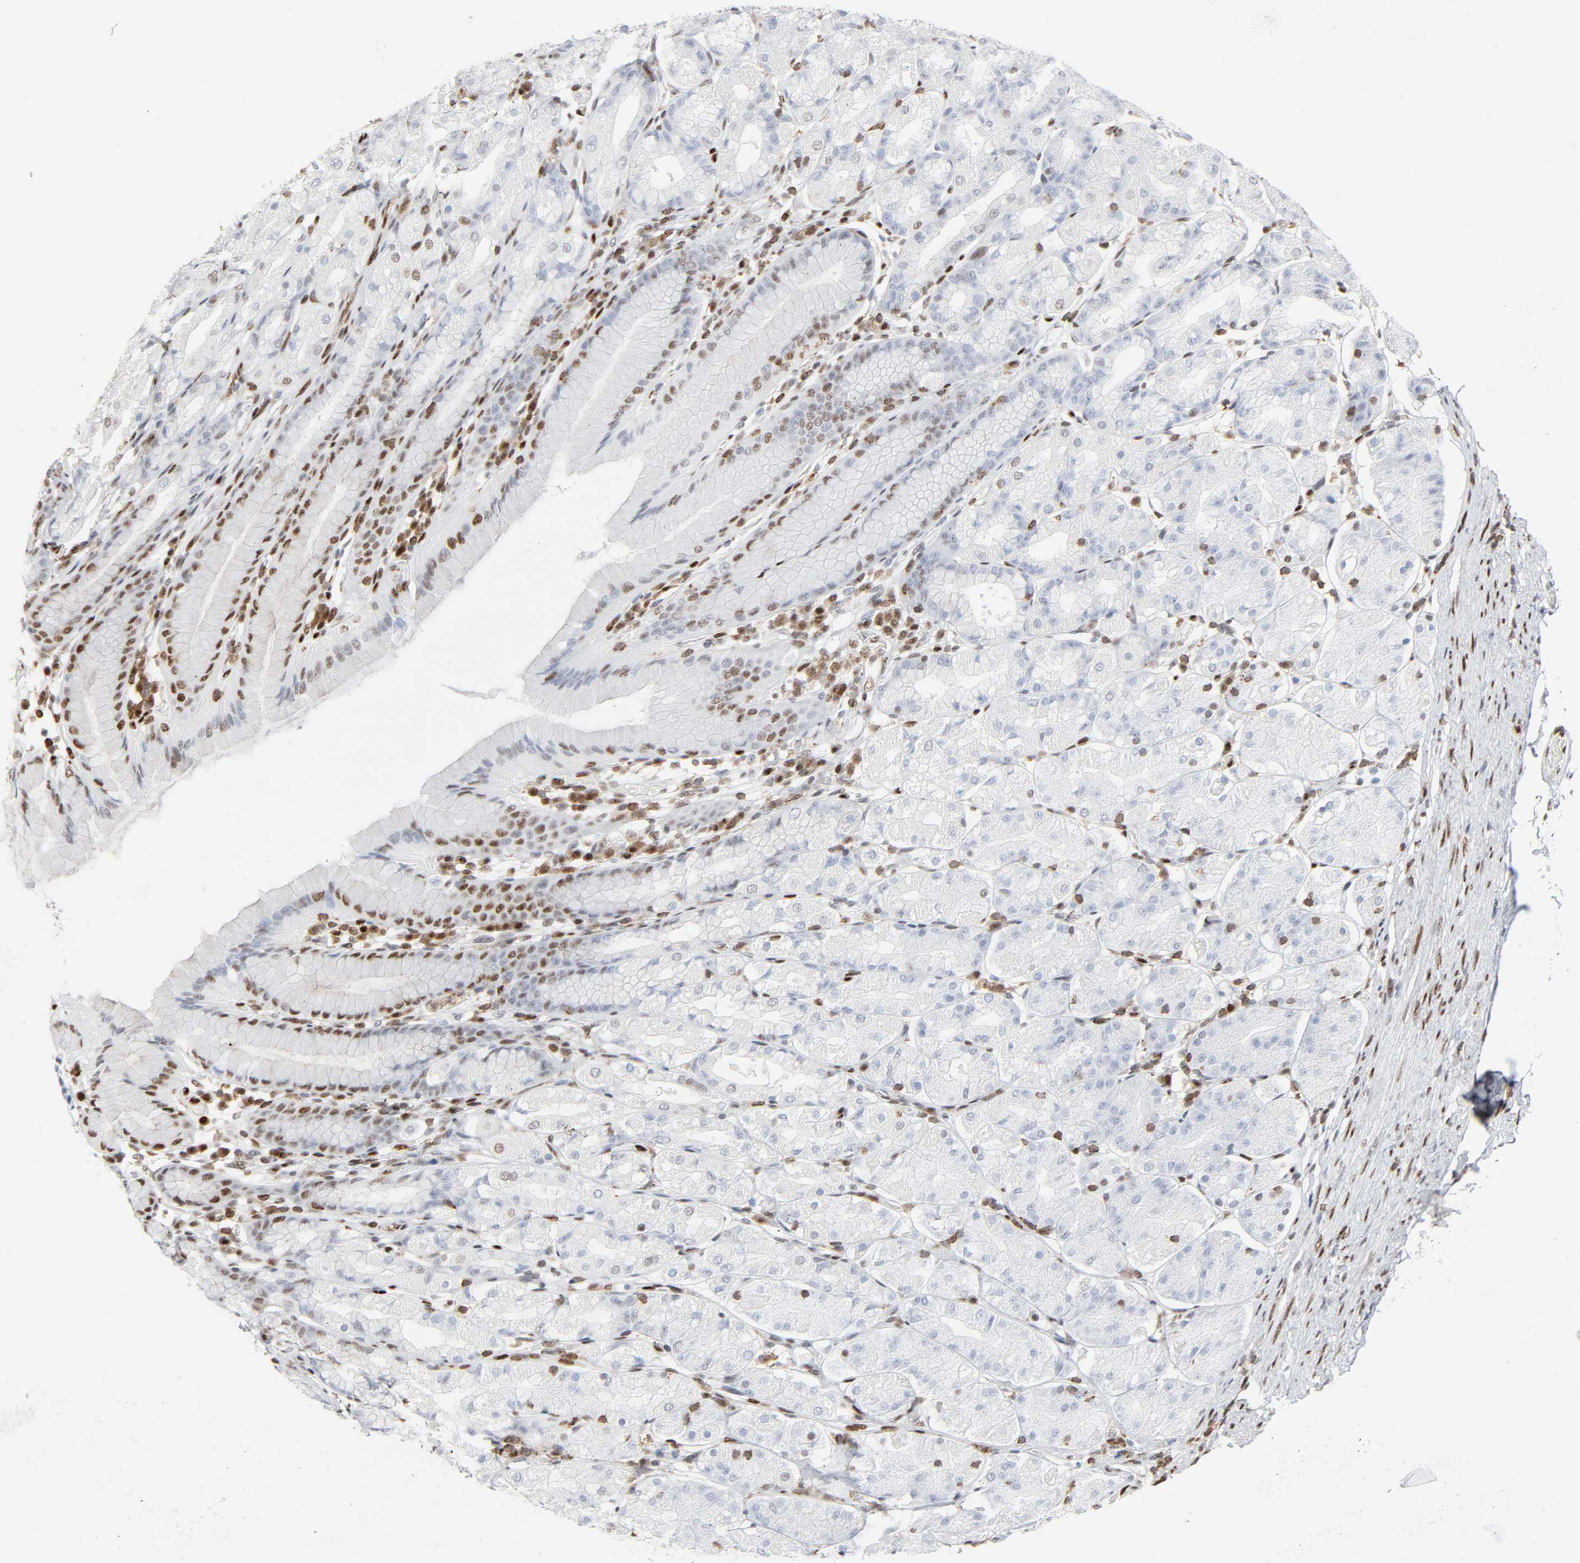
{"staining": {"intensity": "moderate", "quantity": "25%-75%", "location": "nuclear"}, "tissue": "stomach", "cell_type": "Glandular cells", "image_type": "normal", "snomed": [{"axis": "morphology", "description": "Normal tissue, NOS"}, {"axis": "topography", "description": "Stomach, upper"}], "caption": "Glandular cells display medium levels of moderate nuclear positivity in about 25%-75% of cells in unremarkable human stomach.", "gene": "WAS", "patient": {"sex": "male", "age": 68}}